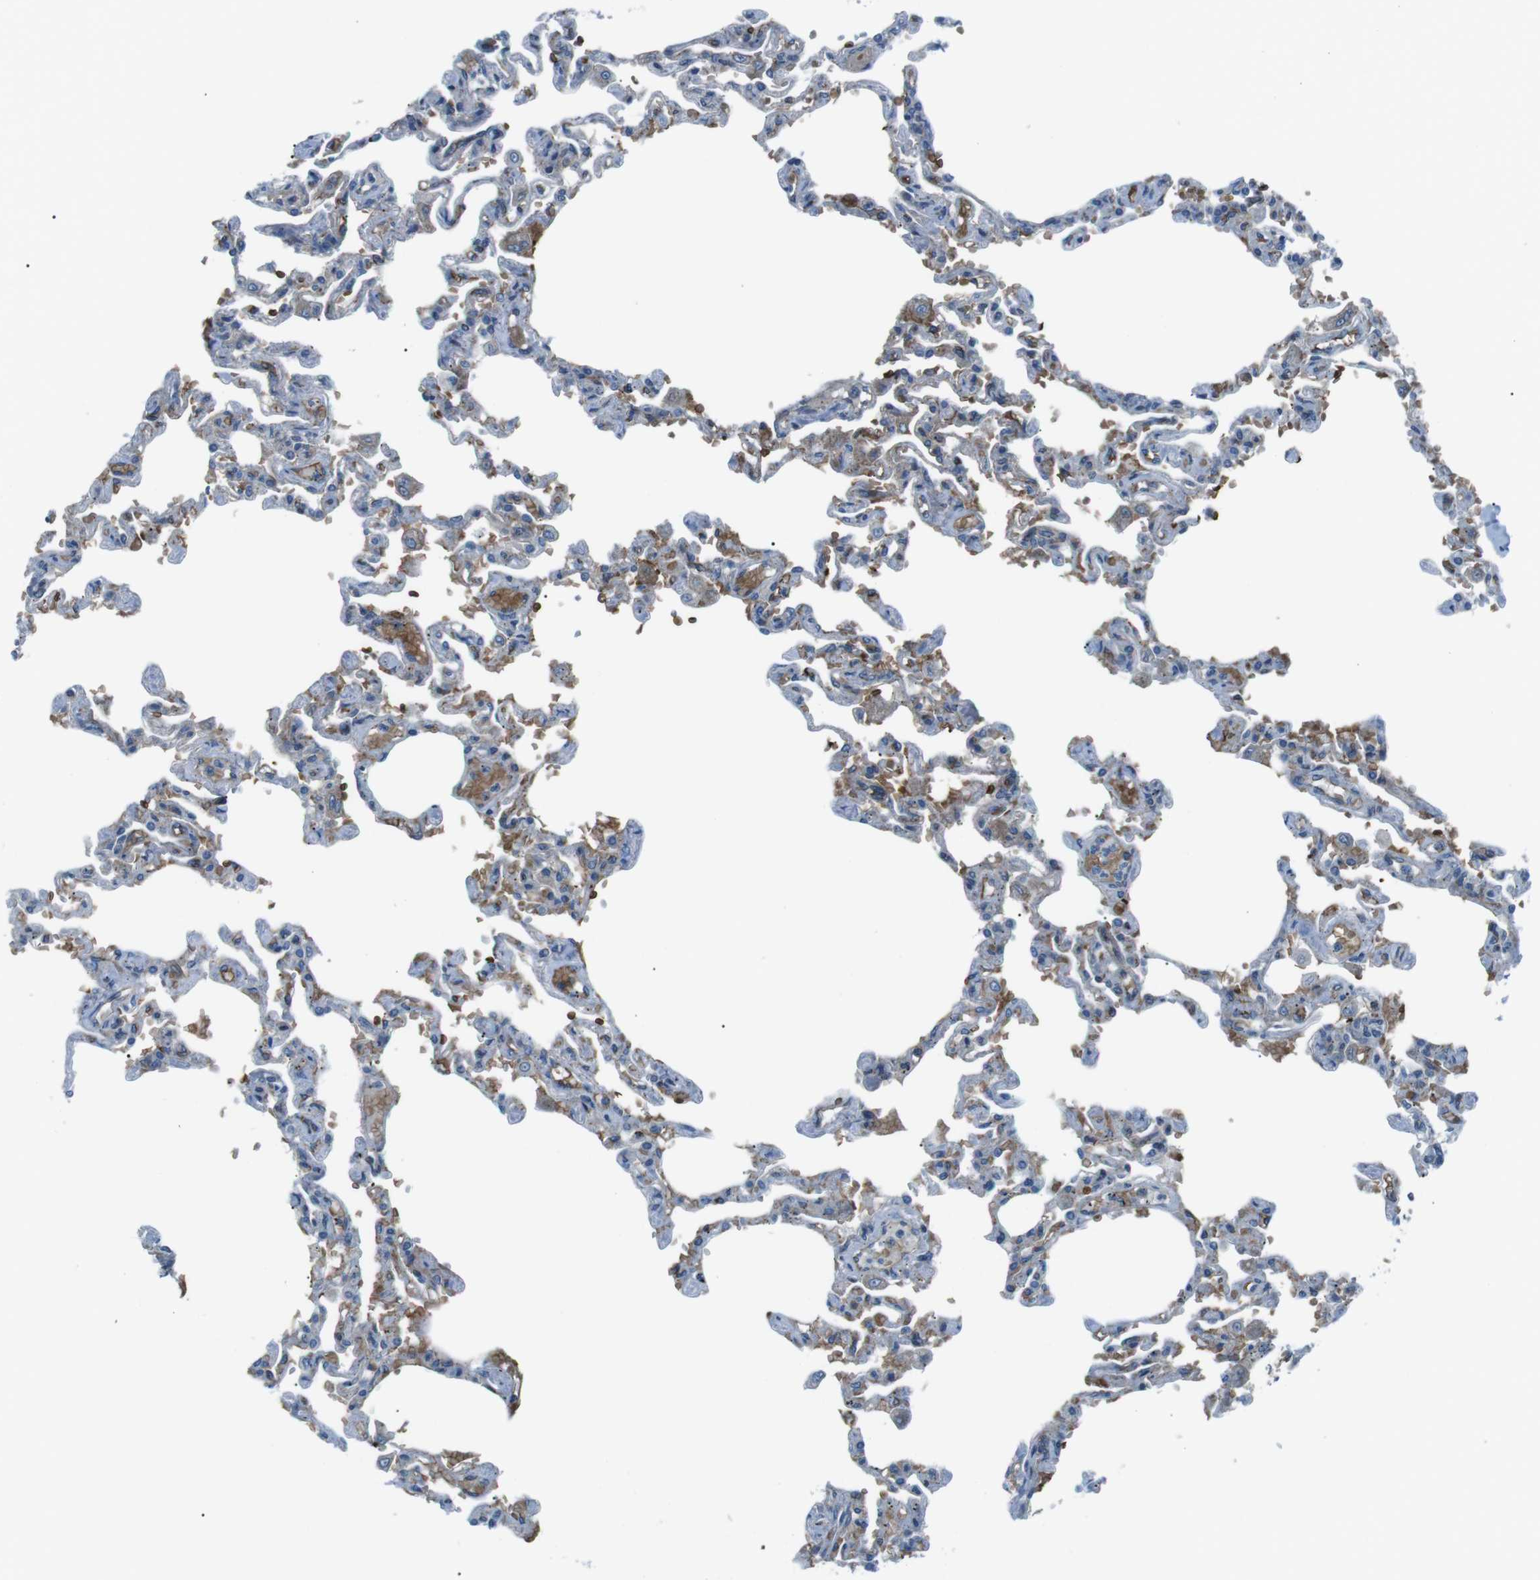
{"staining": {"intensity": "weak", "quantity": "<25%", "location": "cytoplasmic/membranous"}, "tissue": "lung", "cell_type": "Alveolar cells", "image_type": "normal", "snomed": [{"axis": "morphology", "description": "Normal tissue, NOS"}, {"axis": "topography", "description": "Lung"}], "caption": "This micrograph is of benign lung stained with IHC to label a protein in brown with the nuclei are counter-stained blue. There is no expression in alveolar cells.", "gene": "SPTA1", "patient": {"sex": "male", "age": 21}}